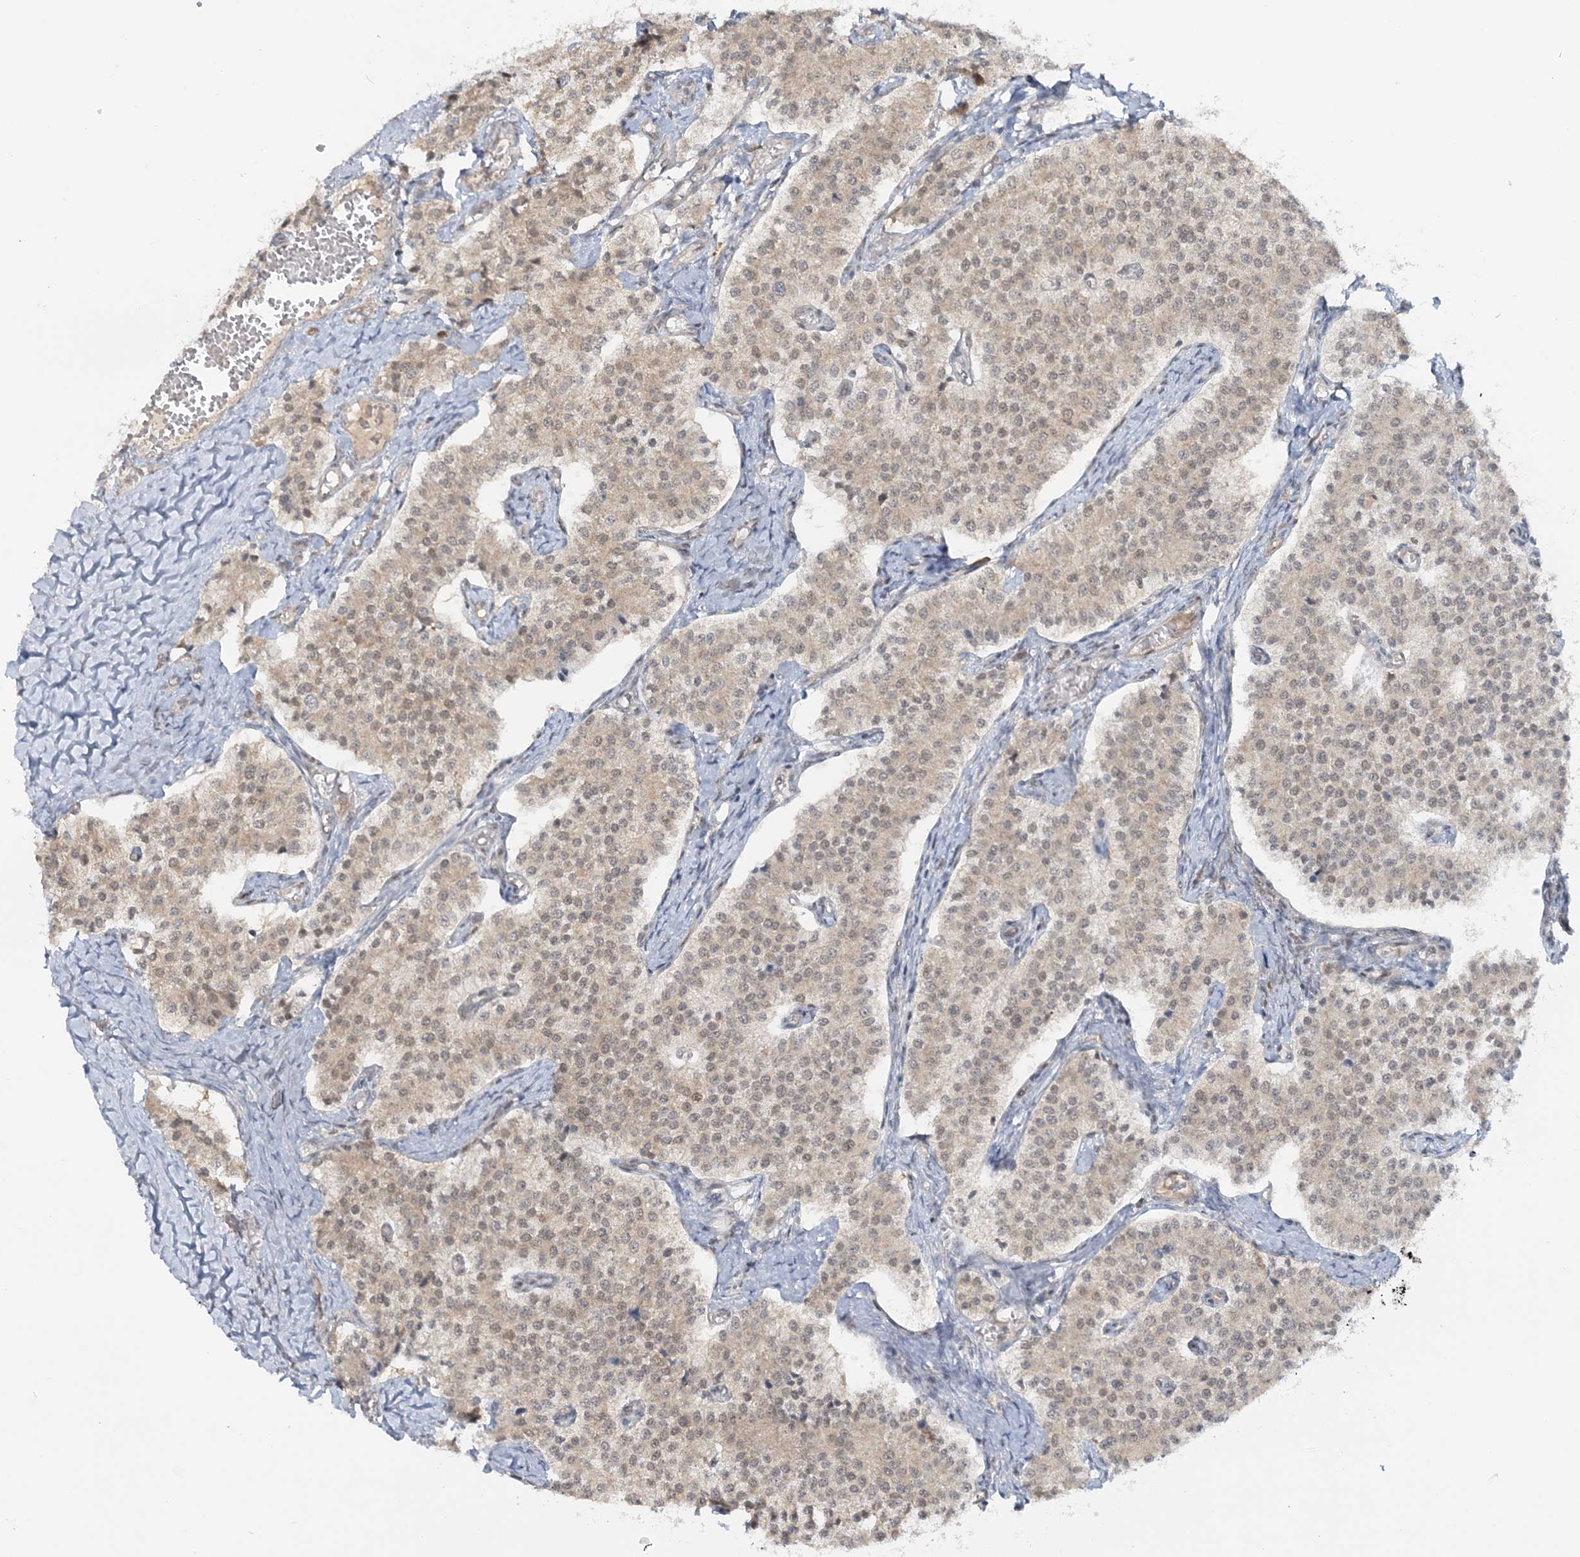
{"staining": {"intensity": "weak", "quantity": ">75%", "location": "cytoplasmic/membranous,nuclear"}, "tissue": "carcinoid", "cell_type": "Tumor cells", "image_type": "cancer", "snomed": [{"axis": "morphology", "description": "Carcinoid, malignant, NOS"}, {"axis": "topography", "description": "Colon"}], "caption": "Malignant carcinoid stained with a protein marker reveals weak staining in tumor cells.", "gene": "ZFAND6", "patient": {"sex": "female", "age": 52}}